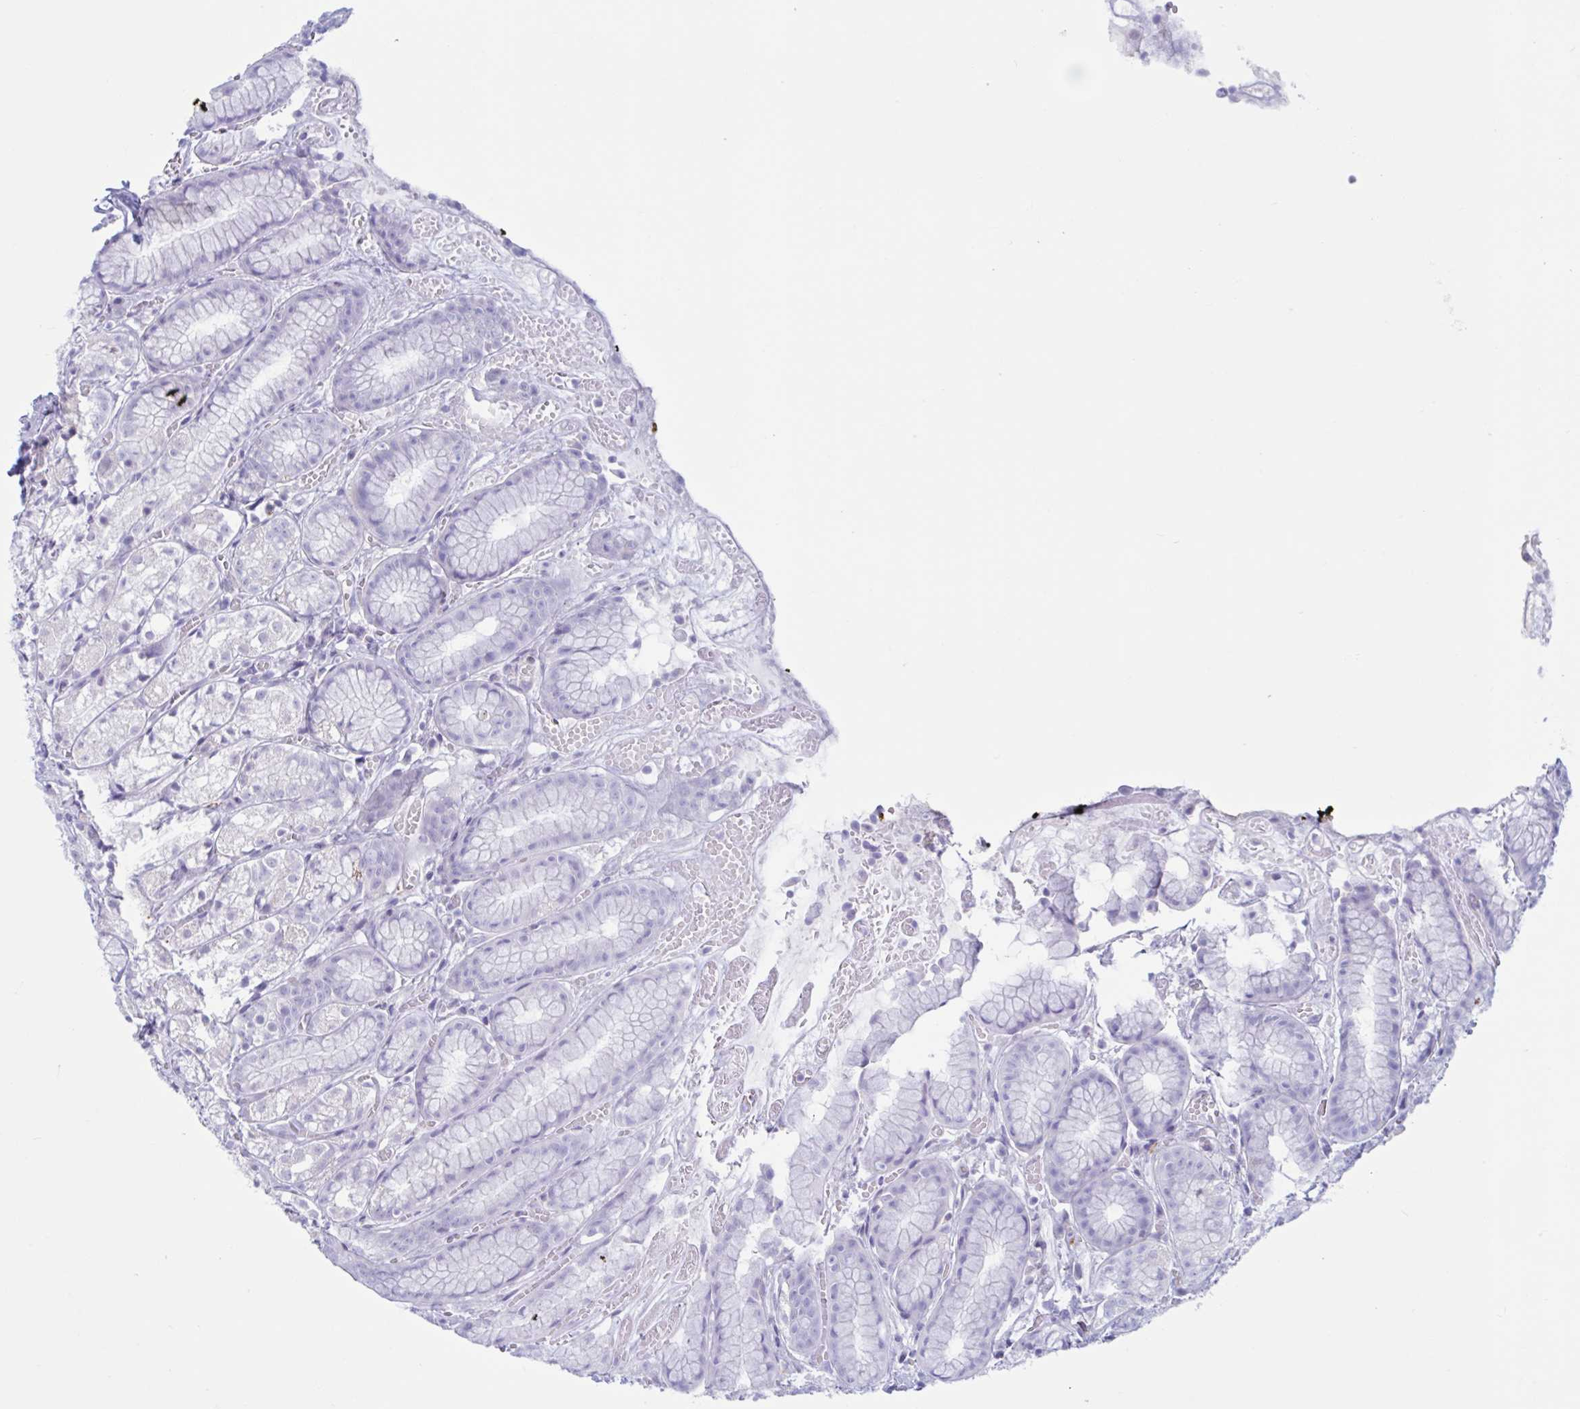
{"staining": {"intensity": "negative", "quantity": "none", "location": "none"}, "tissue": "stomach", "cell_type": "Glandular cells", "image_type": "normal", "snomed": [{"axis": "morphology", "description": "Normal tissue, NOS"}, {"axis": "topography", "description": "Smooth muscle"}, {"axis": "topography", "description": "Stomach"}], "caption": "Image shows no protein positivity in glandular cells of benign stomach.", "gene": "XCL1", "patient": {"sex": "male", "age": 70}}